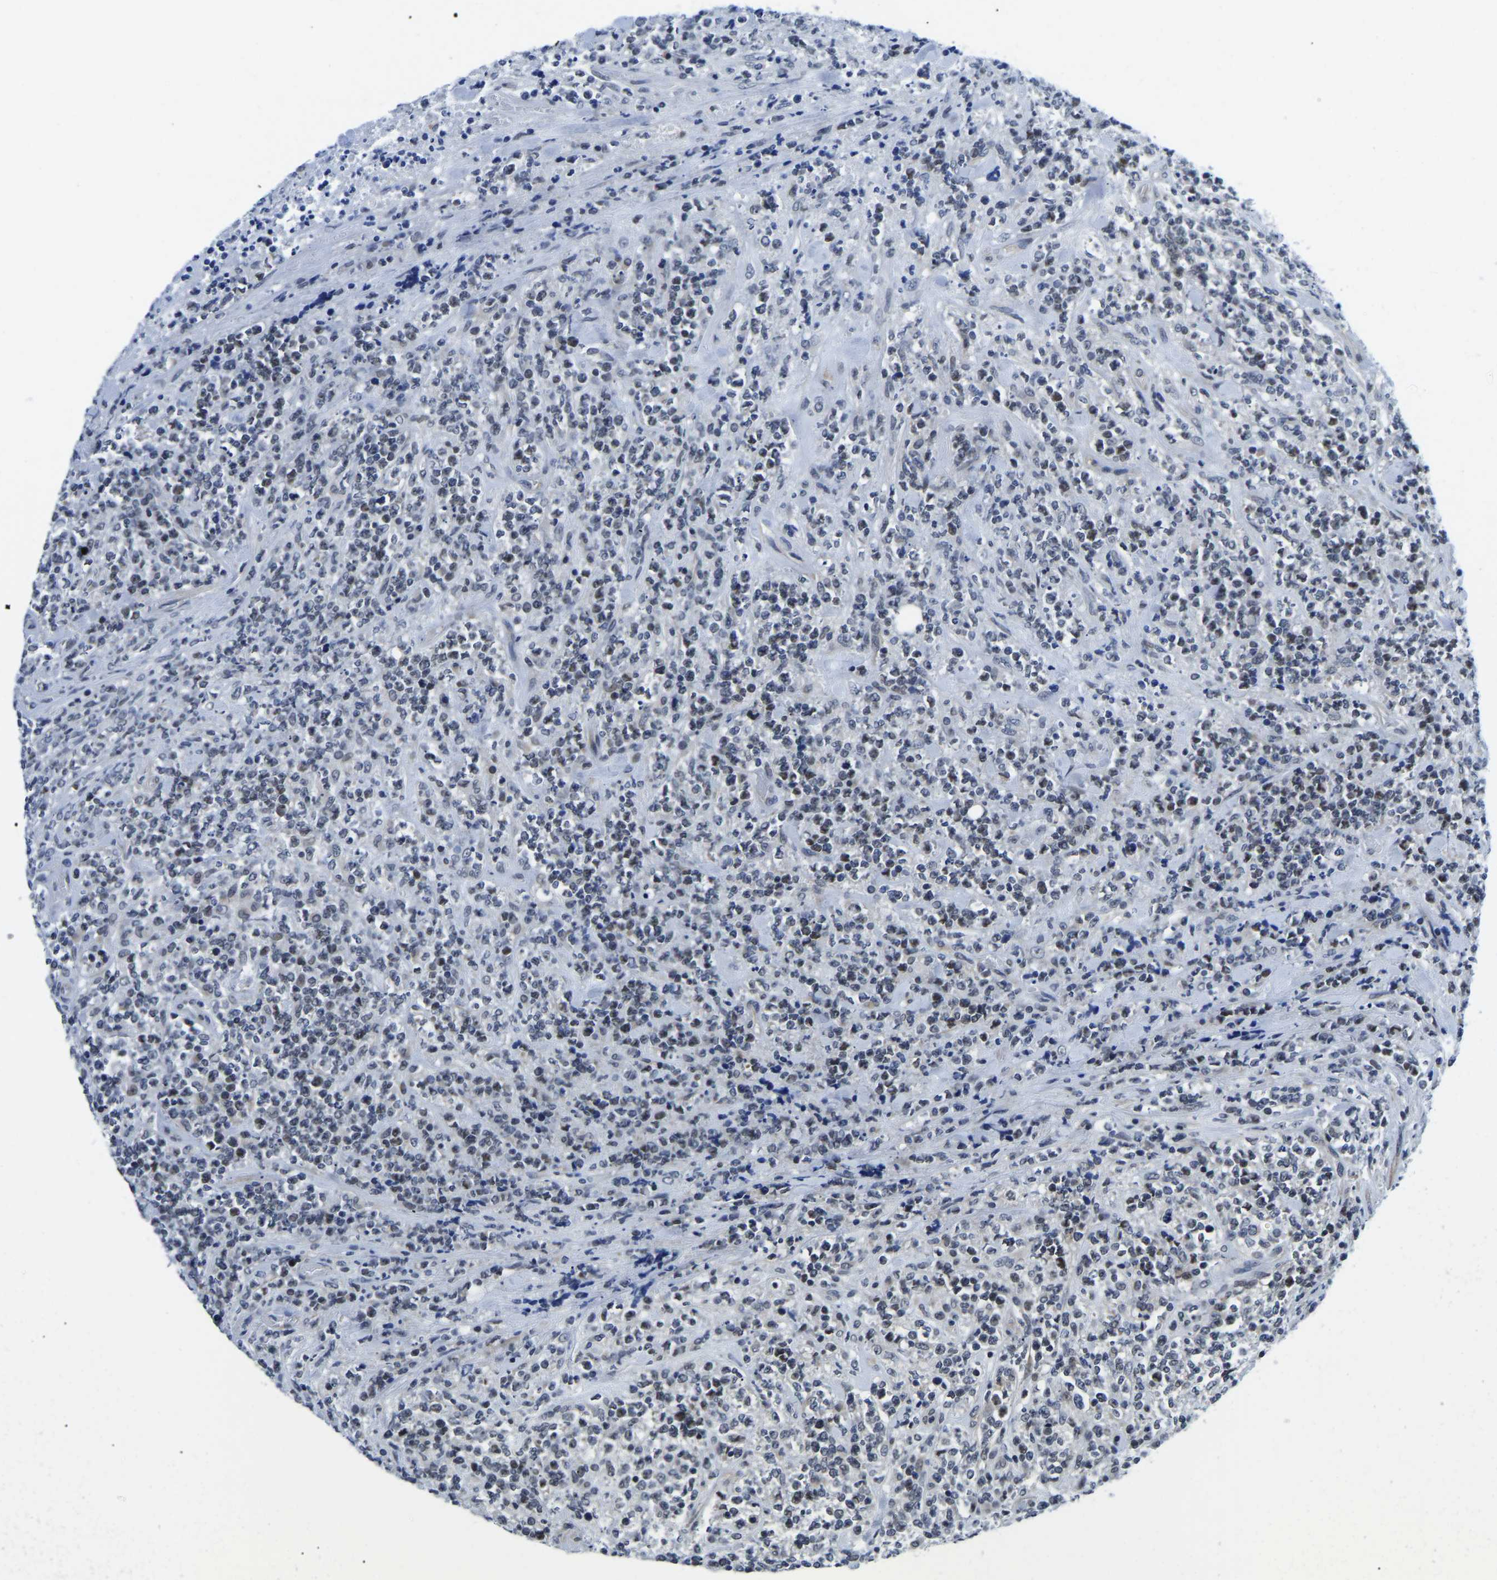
{"staining": {"intensity": "negative", "quantity": "none", "location": "none"}, "tissue": "lymphoma", "cell_type": "Tumor cells", "image_type": "cancer", "snomed": [{"axis": "morphology", "description": "Malignant lymphoma, non-Hodgkin's type, High grade"}, {"axis": "topography", "description": "Soft tissue"}], "caption": "Immunohistochemistry image of lymphoma stained for a protein (brown), which exhibits no expression in tumor cells.", "gene": "POLDIP3", "patient": {"sex": "male", "age": 18}}